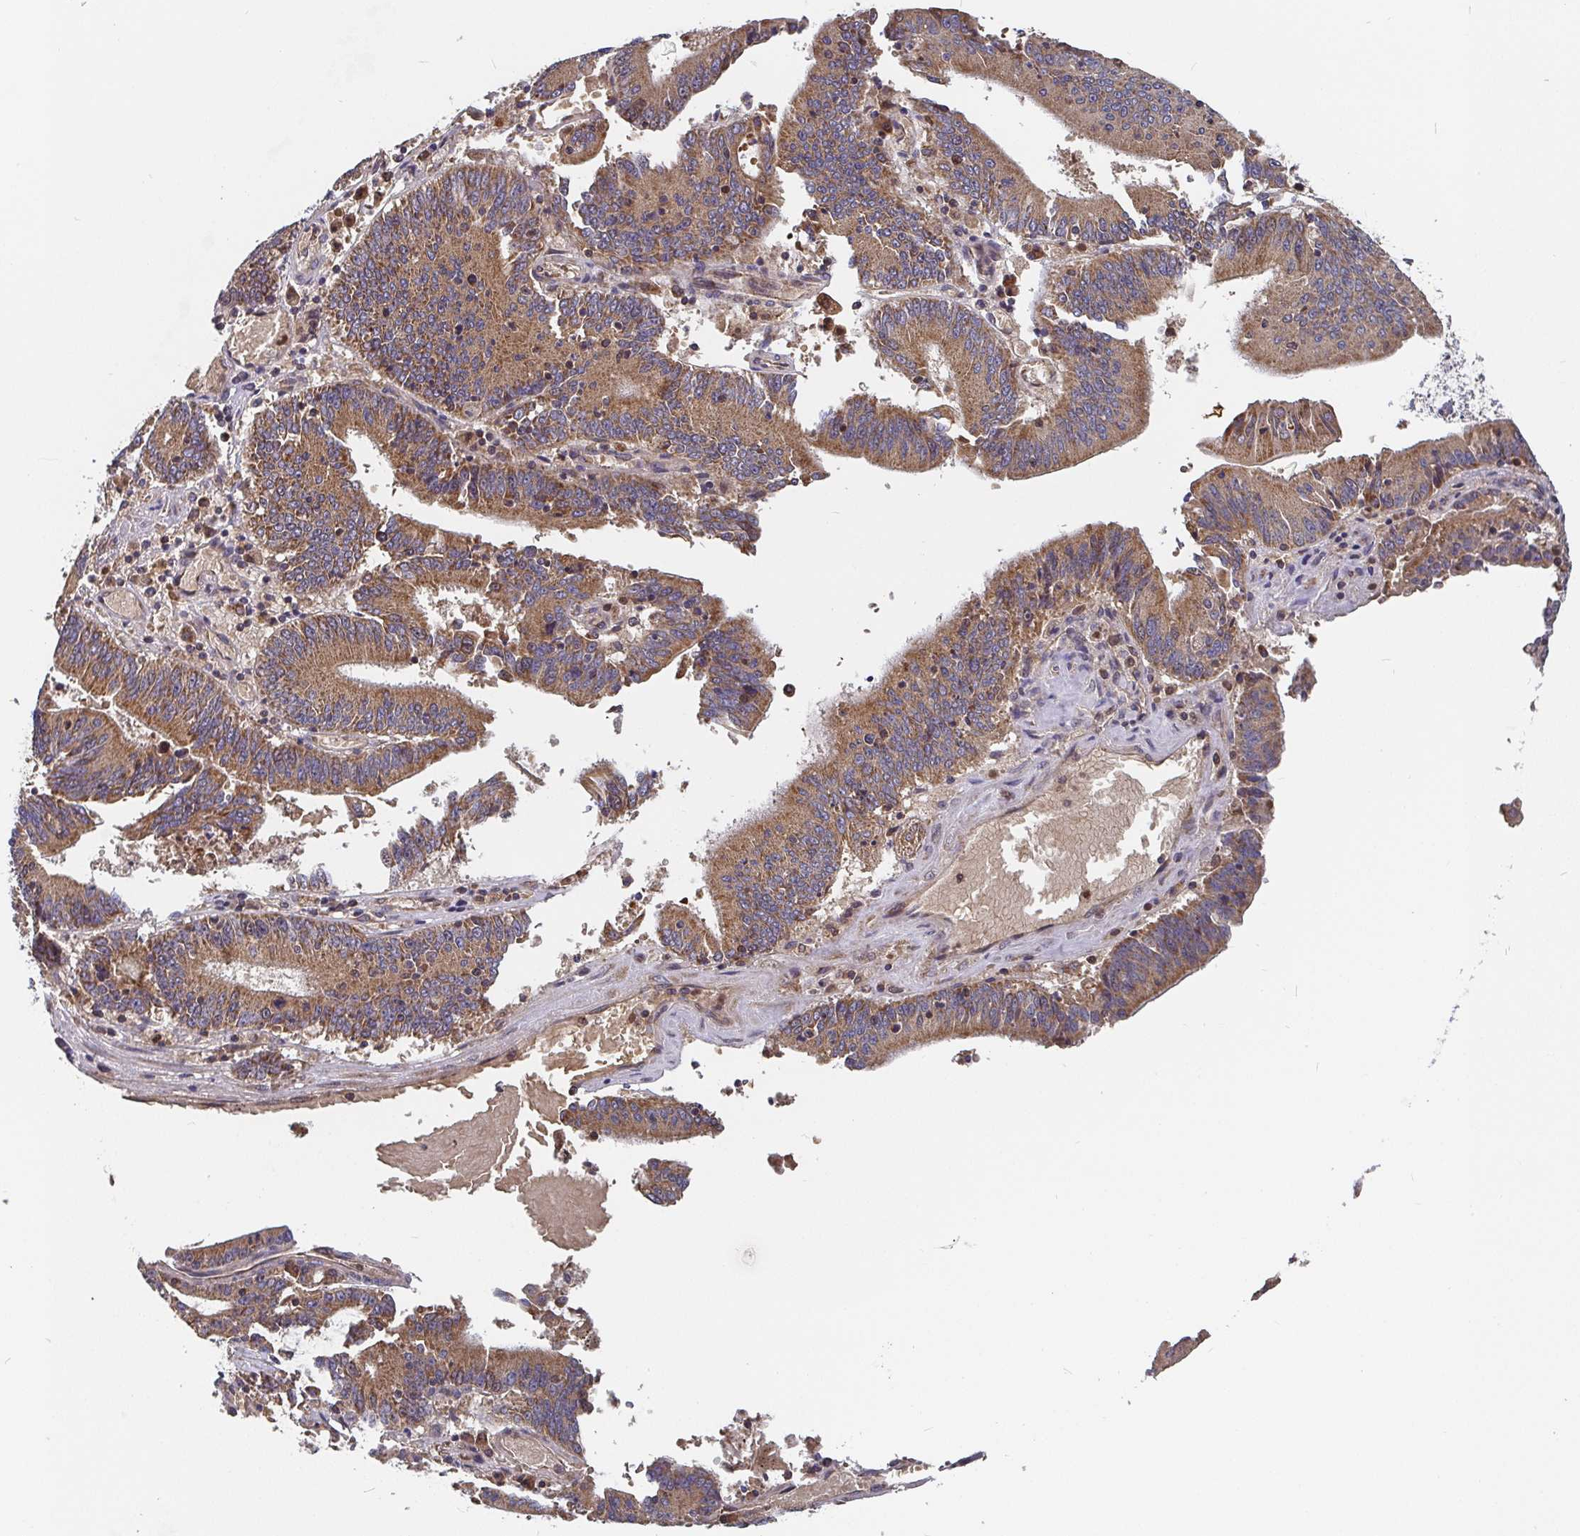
{"staining": {"intensity": "moderate", "quantity": ">75%", "location": "cytoplasmic/membranous"}, "tissue": "stomach cancer", "cell_type": "Tumor cells", "image_type": "cancer", "snomed": [{"axis": "morphology", "description": "Adenocarcinoma, NOS"}, {"axis": "topography", "description": "Stomach, upper"}], "caption": "Stomach cancer stained for a protein (brown) shows moderate cytoplasmic/membranous positive expression in about >75% of tumor cells.", "gene": "PDF", "patient": {"sex": "male", "age": 68}}